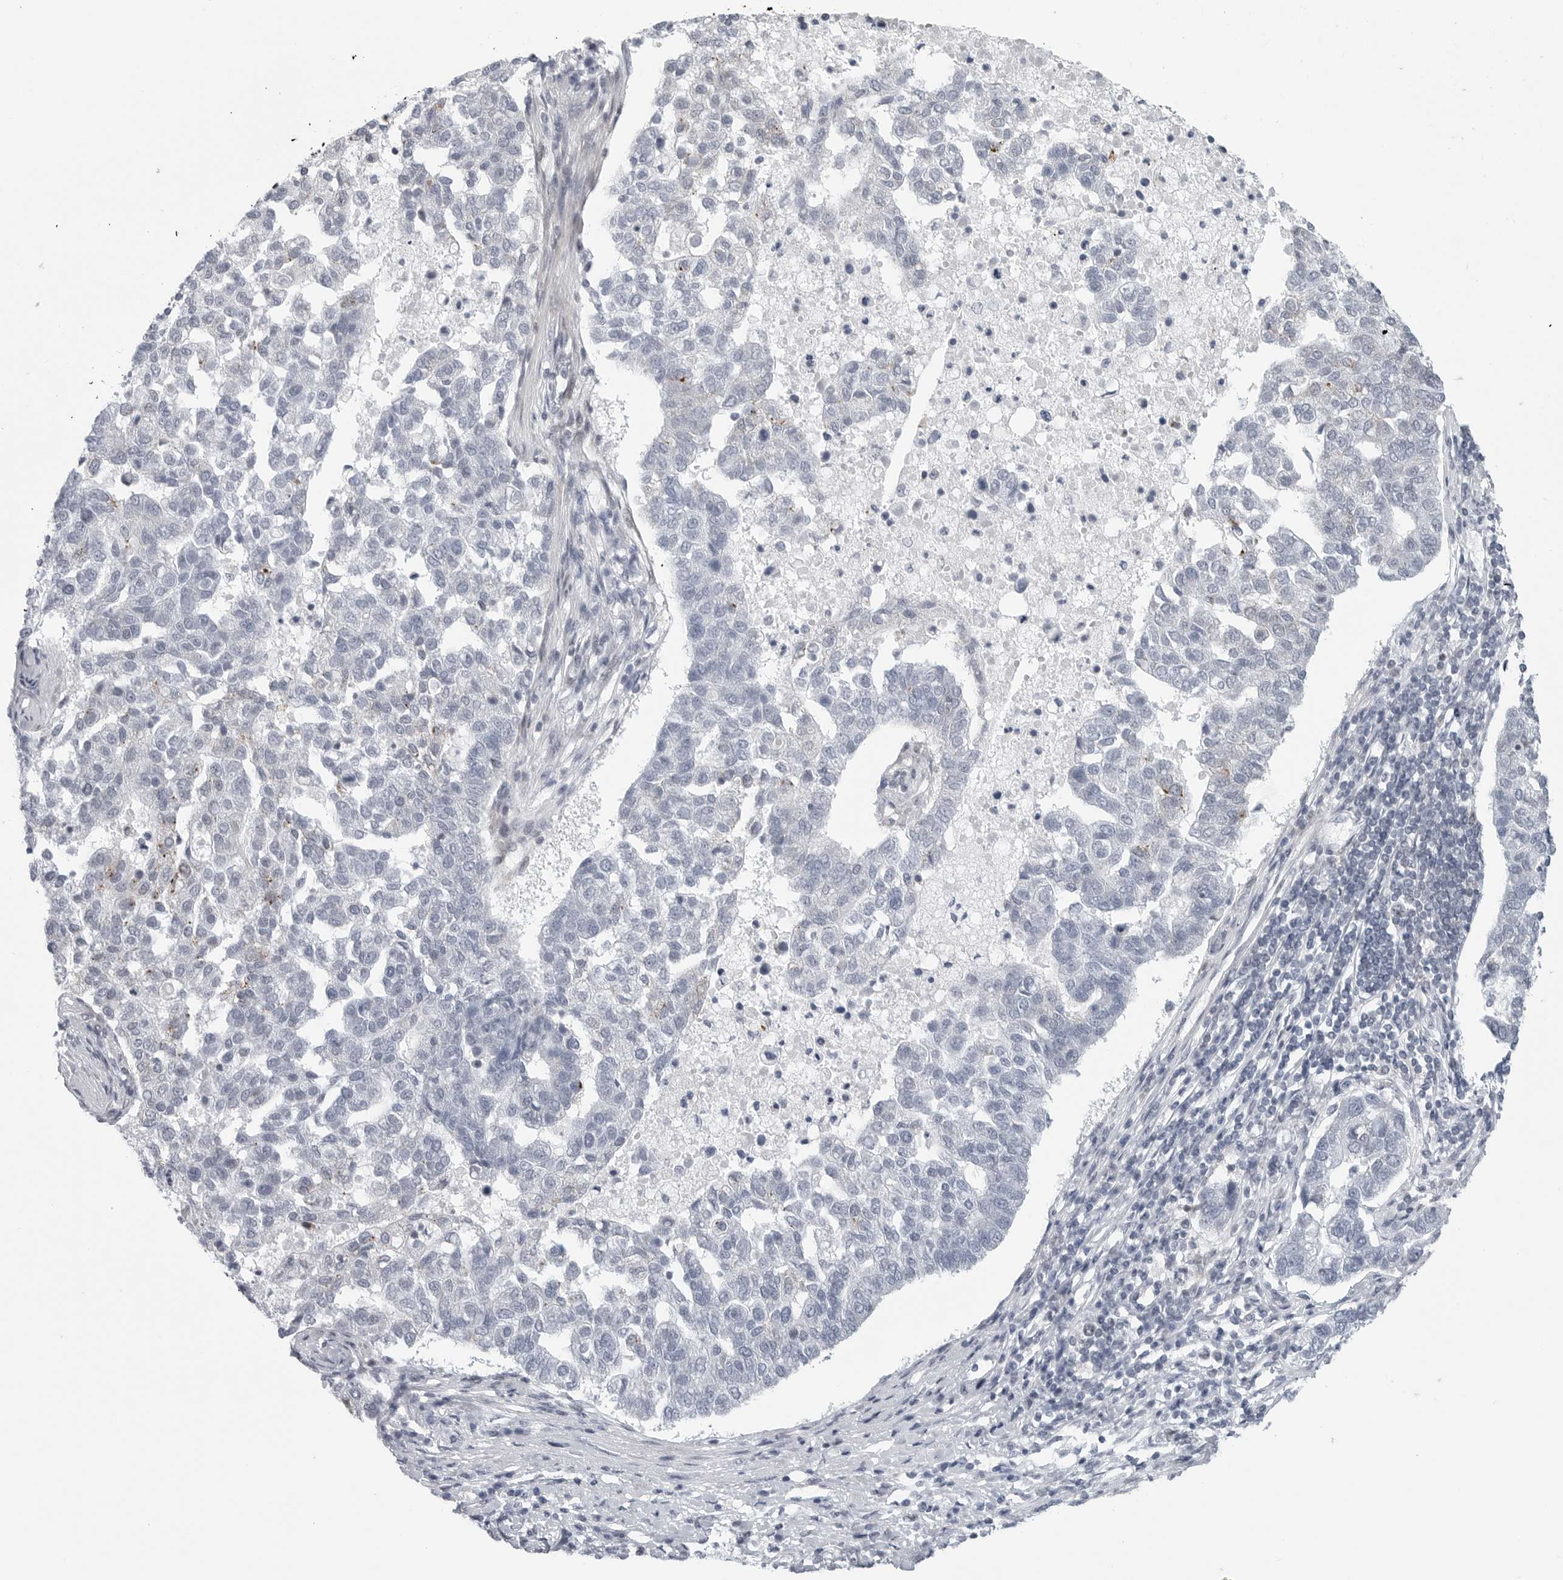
{"staining": {"intensity": "negative", "quantity": "none", "location": "none"}, "tissue": "pancreatic cancer", "cell_type": "Tumor cells", "image_type": "cancer", "snomed": [{"axis": "morphology", "description": "Adenocarcinoma, NOS"}, {"axis": "topography", "description": "Pancreas"}], "caption": "Tumor cells are negative for brown protein staining in adenocarcinoma (pancreatic). Brightfield microscopy of immunohistochemistry stained with DAB (brown) and hematoxylin (blue), captured at high magnification.", "gene": "FAM135B", "patient": {"sex": "female", "age": 61}}